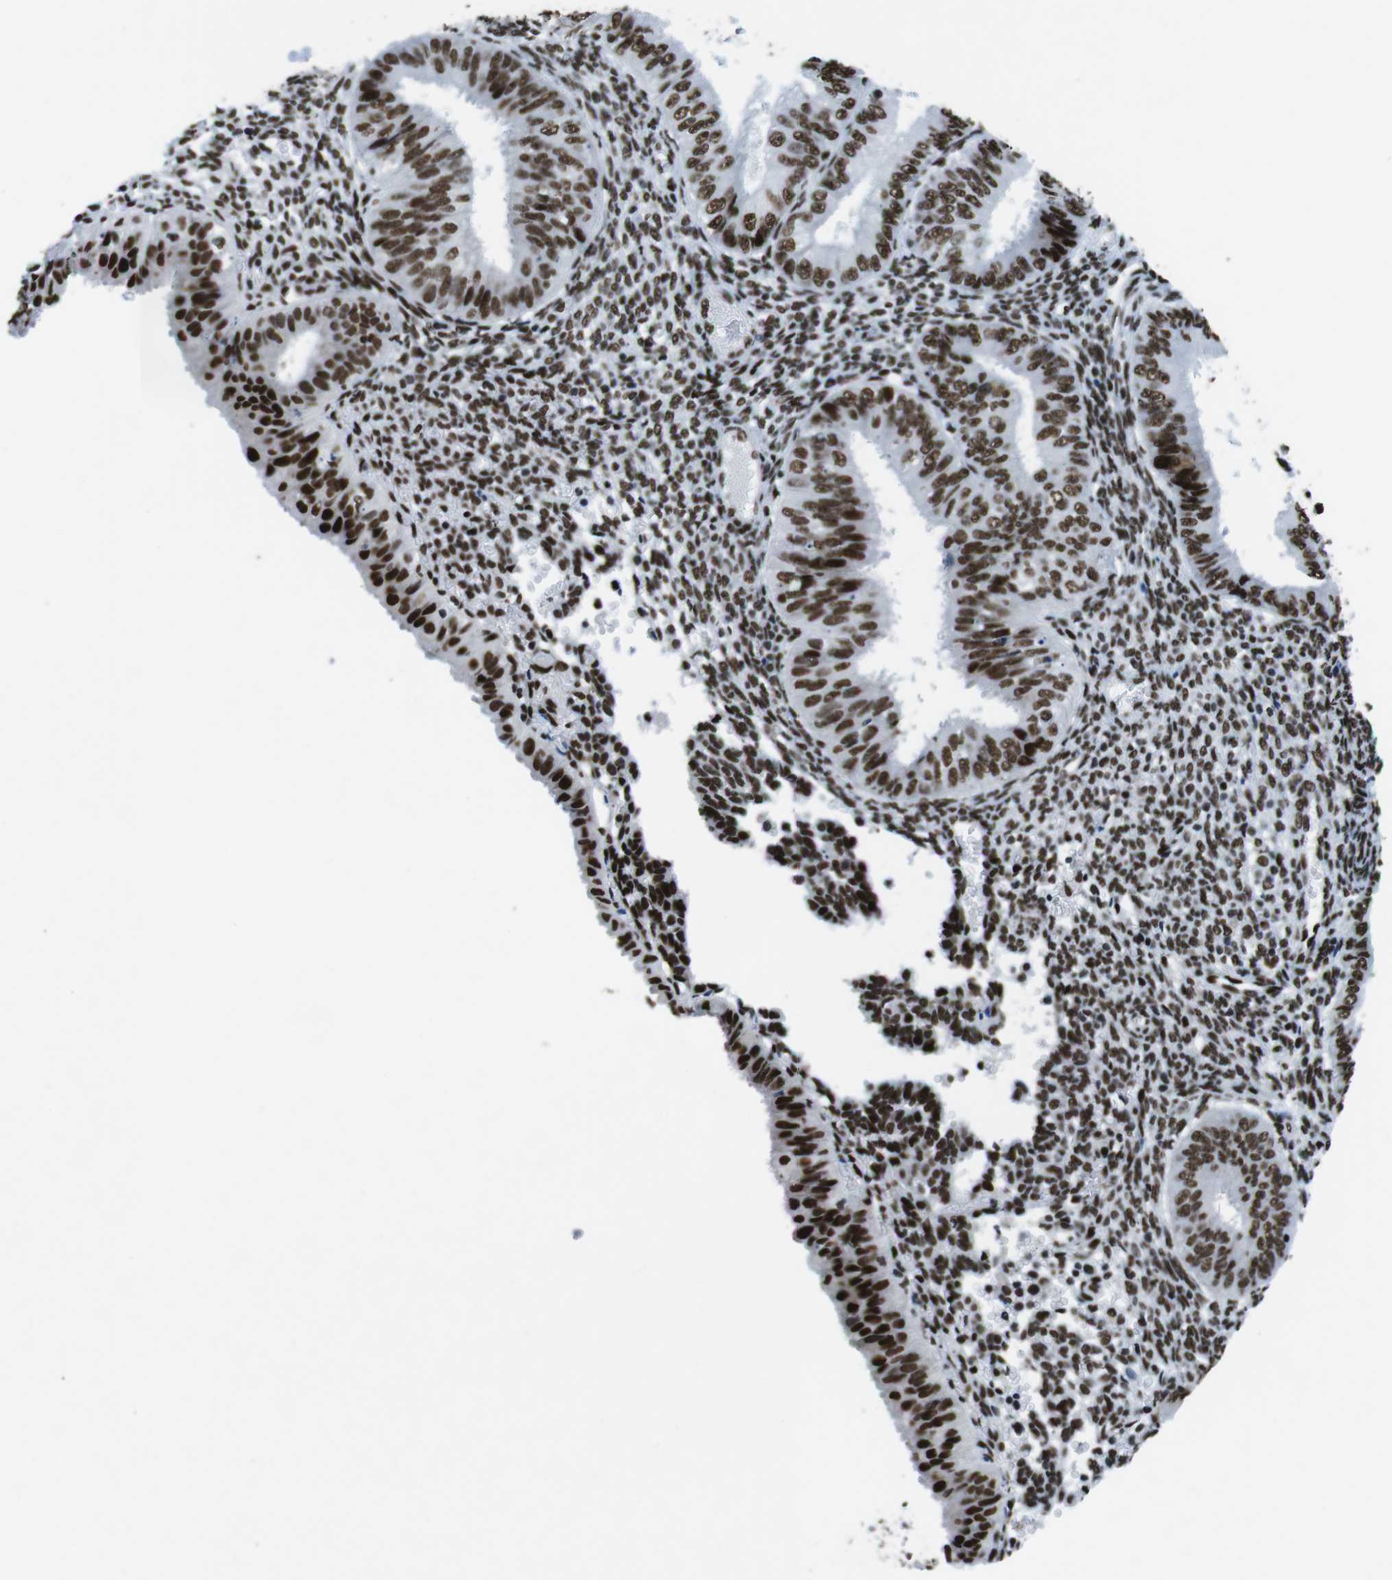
{"staining": {"intensity": "strong", "quantity": ">75%", "location": "nuclear"}, "tissue": "endometrial cancer", "cell_type": "Tumor cells", "image_type": "cancer", "snomed": [{"axis": "morphology", "description": "Normal tissue, NOS"}, {"axis": "morphology", "description": "Adenocarcinoma, NOS"}, {"axis": "topography", "description": "Endometrium"}], "caption": "Endometrial adenocarcinoma stained with DAB (3,3'-diaminobenzidine) immunohistochemistry displays high levels of strong nuclear positivity in approximately >75% of tumor cells.", "gene": "CITED2", "patient": {"sex": "female", "age": 53}}